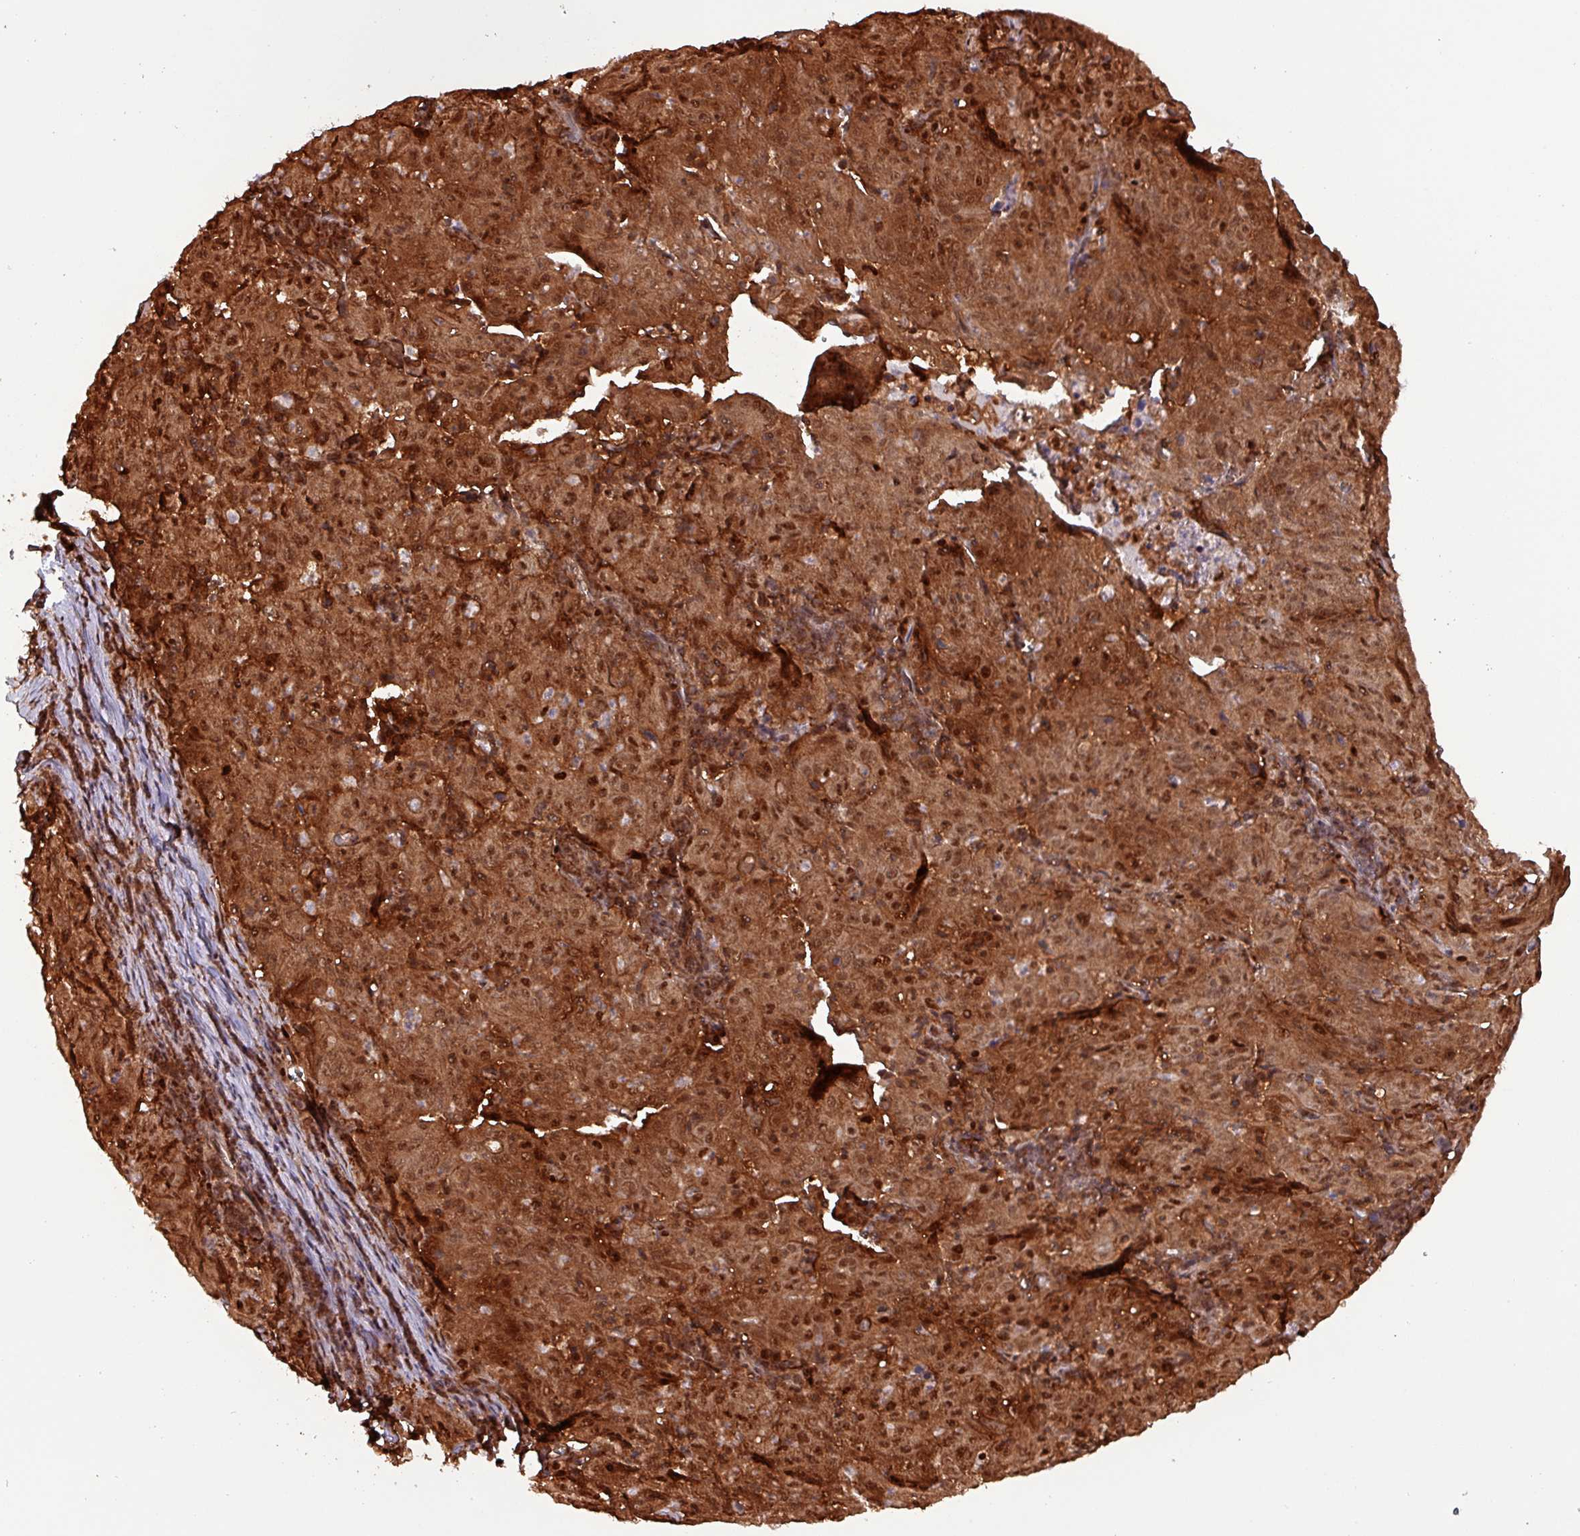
{"staining": {"intensity": "strong", "quantity": ">75%", "location": "cytoplasmic/membranous,nuclear"}, "tissue": "pancreatic cancer", "cell_type": "Tumor cells", "image_type": "cancer", "snomed": [{"axis": "morphology", "description": "Adenocarcinoma, NOS"}, {"axis": "topography", "description": "Pancreas"}], "caption": "IHC image of neoplastic tissue: human adenocarcinoma (pancreatic) stained using immunohistochemistry shows high levels of strong protein expression localized specifically in the cytoplasmic/membranous and nuclear of tumor cells, appearing as a cytoplasmic/membranous and nuclear brown color.", "gene": "PSMB8", "patient": {"sex": "male", "age": 63}}